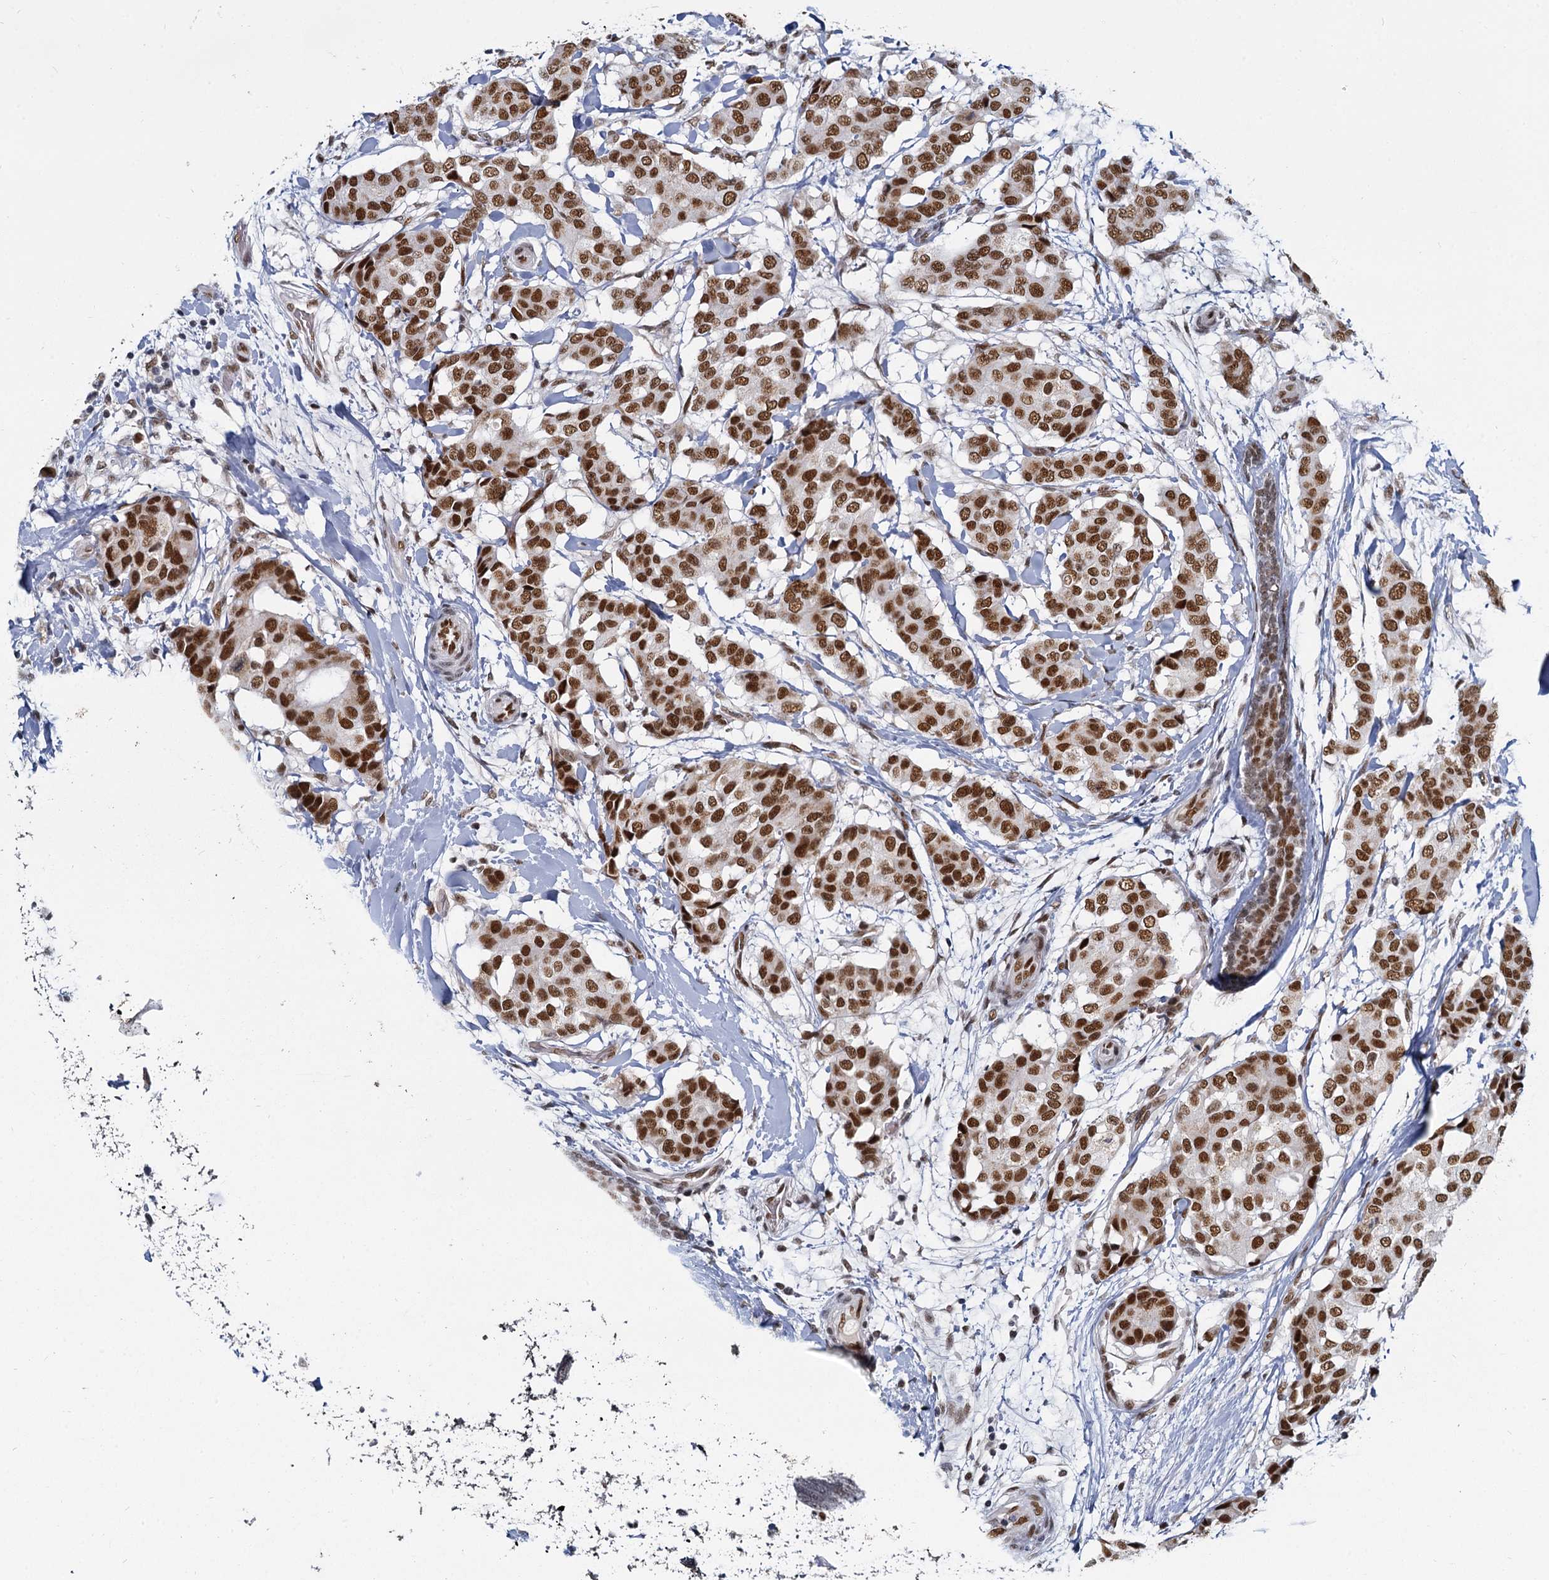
{"staining": {"intensity": "strong", "quantity": ">75%", "location": "nuclear"}, "tissue": "breast cancer", "cell_type": "Tumor cells", "image_type": "cancer", "snomed": [{"axis": "morphology", "description": "Duct carcinoma"}, {"axis": "topography", "description": "Breast"}], "caption": "The histopathology image displays staining of infiltrating ductal carcinoma (breast), revealing strong nuclear protein expression (brown color) within tumor cells. (Stains: DAB (3,3'-diaminobenzidine) in brown, nuclei in blue, Microscopy: brightfield microscopy at high magnification).", "gene": "RPRD1A", "patient": {"sex": "female", "age": 75}}